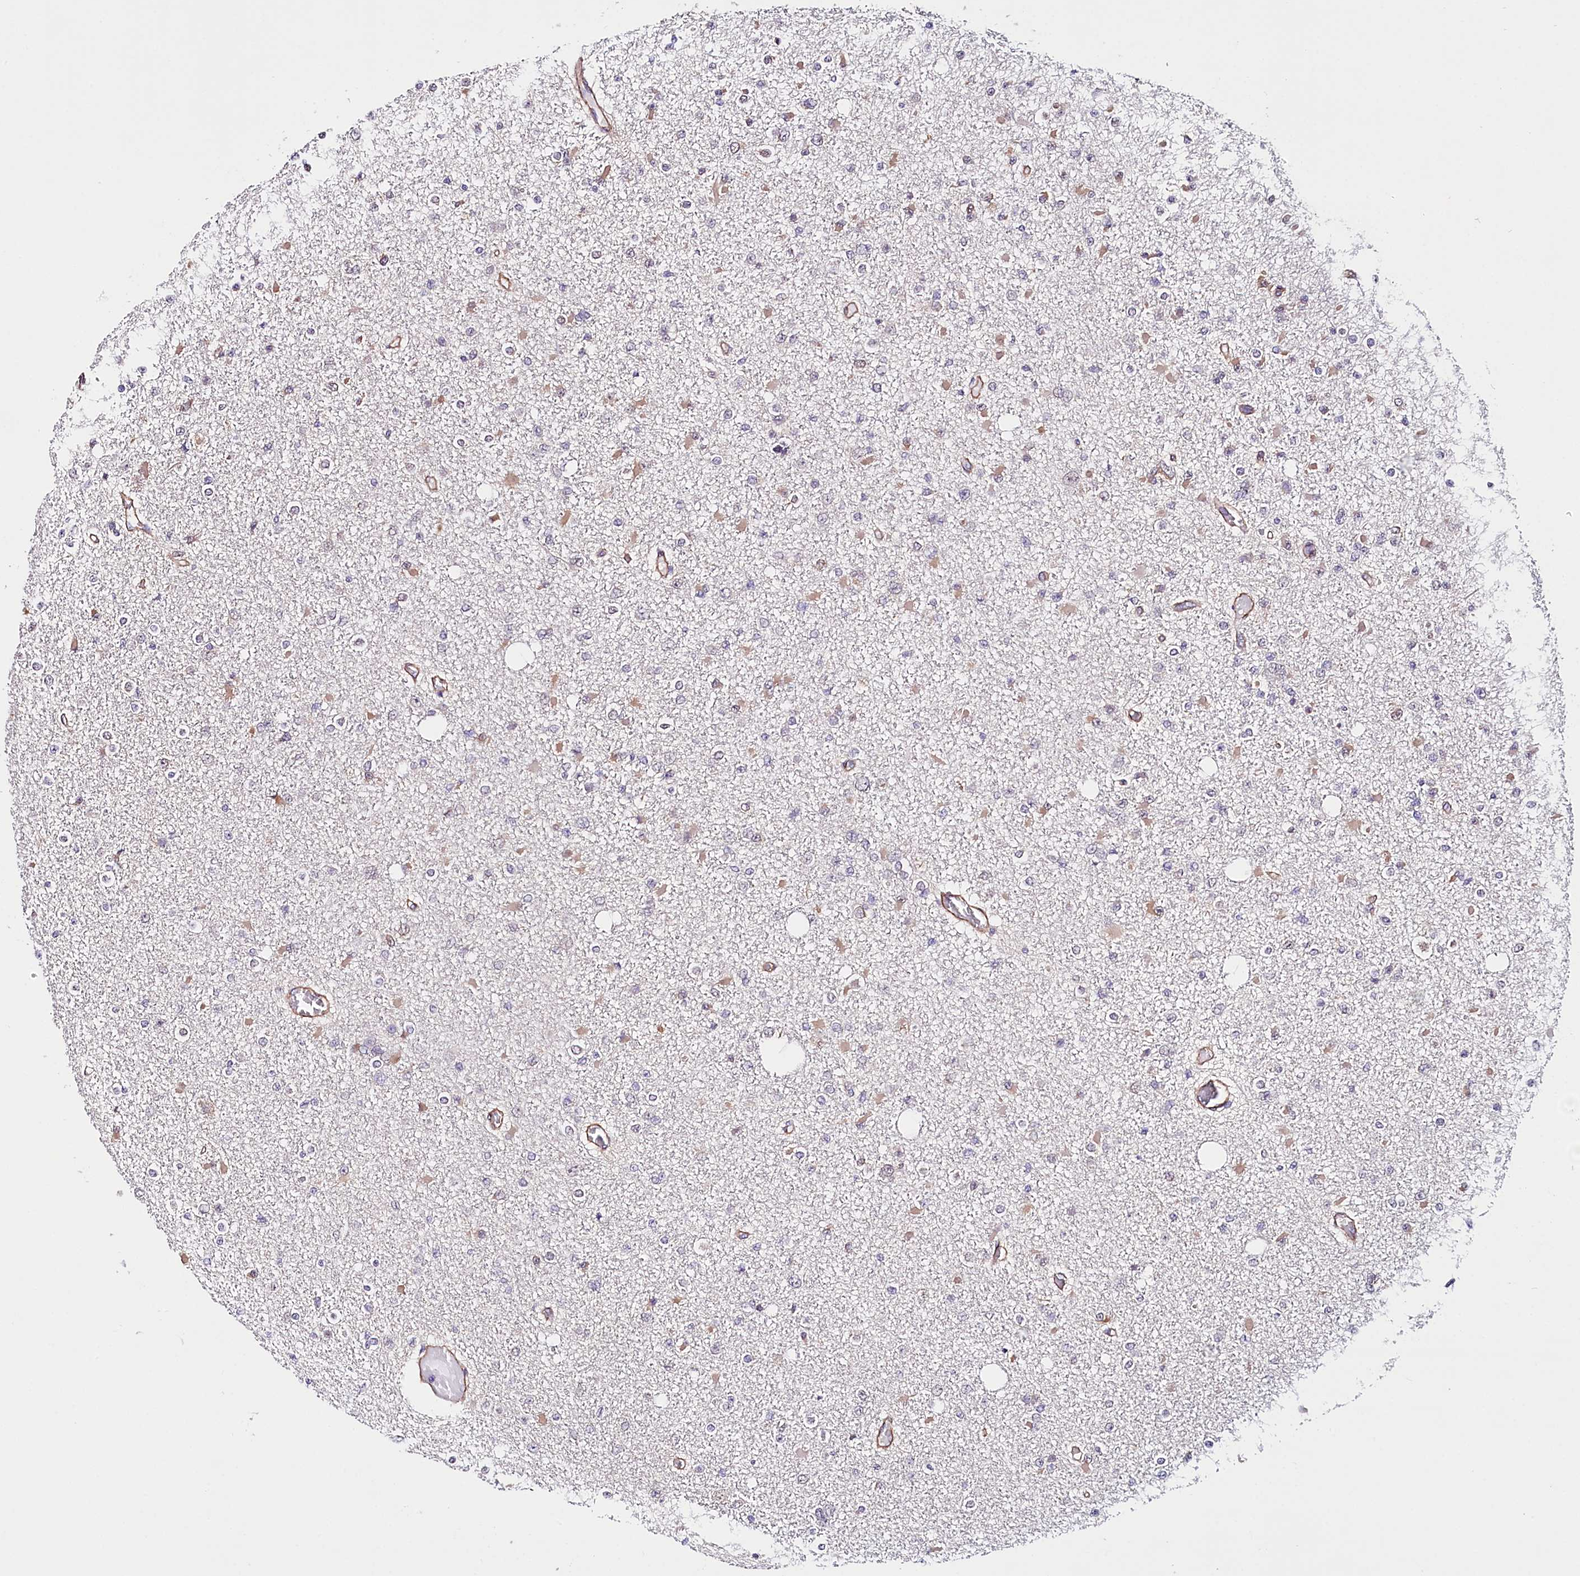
{"staining": {"intensity": "negative", "quantity": "none", "location": "none"}, "tissue": "glioma", "cell_type": "Tumor cells", "image_type": "cancer", "snomed": [{"axis": "morphology", "description": "Glioma, malignant, Low grade"}, {"axis": "topography", "description": "Brain"}], "caption": "Tumor cells show no significant expression in glioma. (Immunohistochemistry, brightfield microscopy, high magnification).", "gene": "PPP2R5B", "patient": {"sex": "female", "age": 22}}